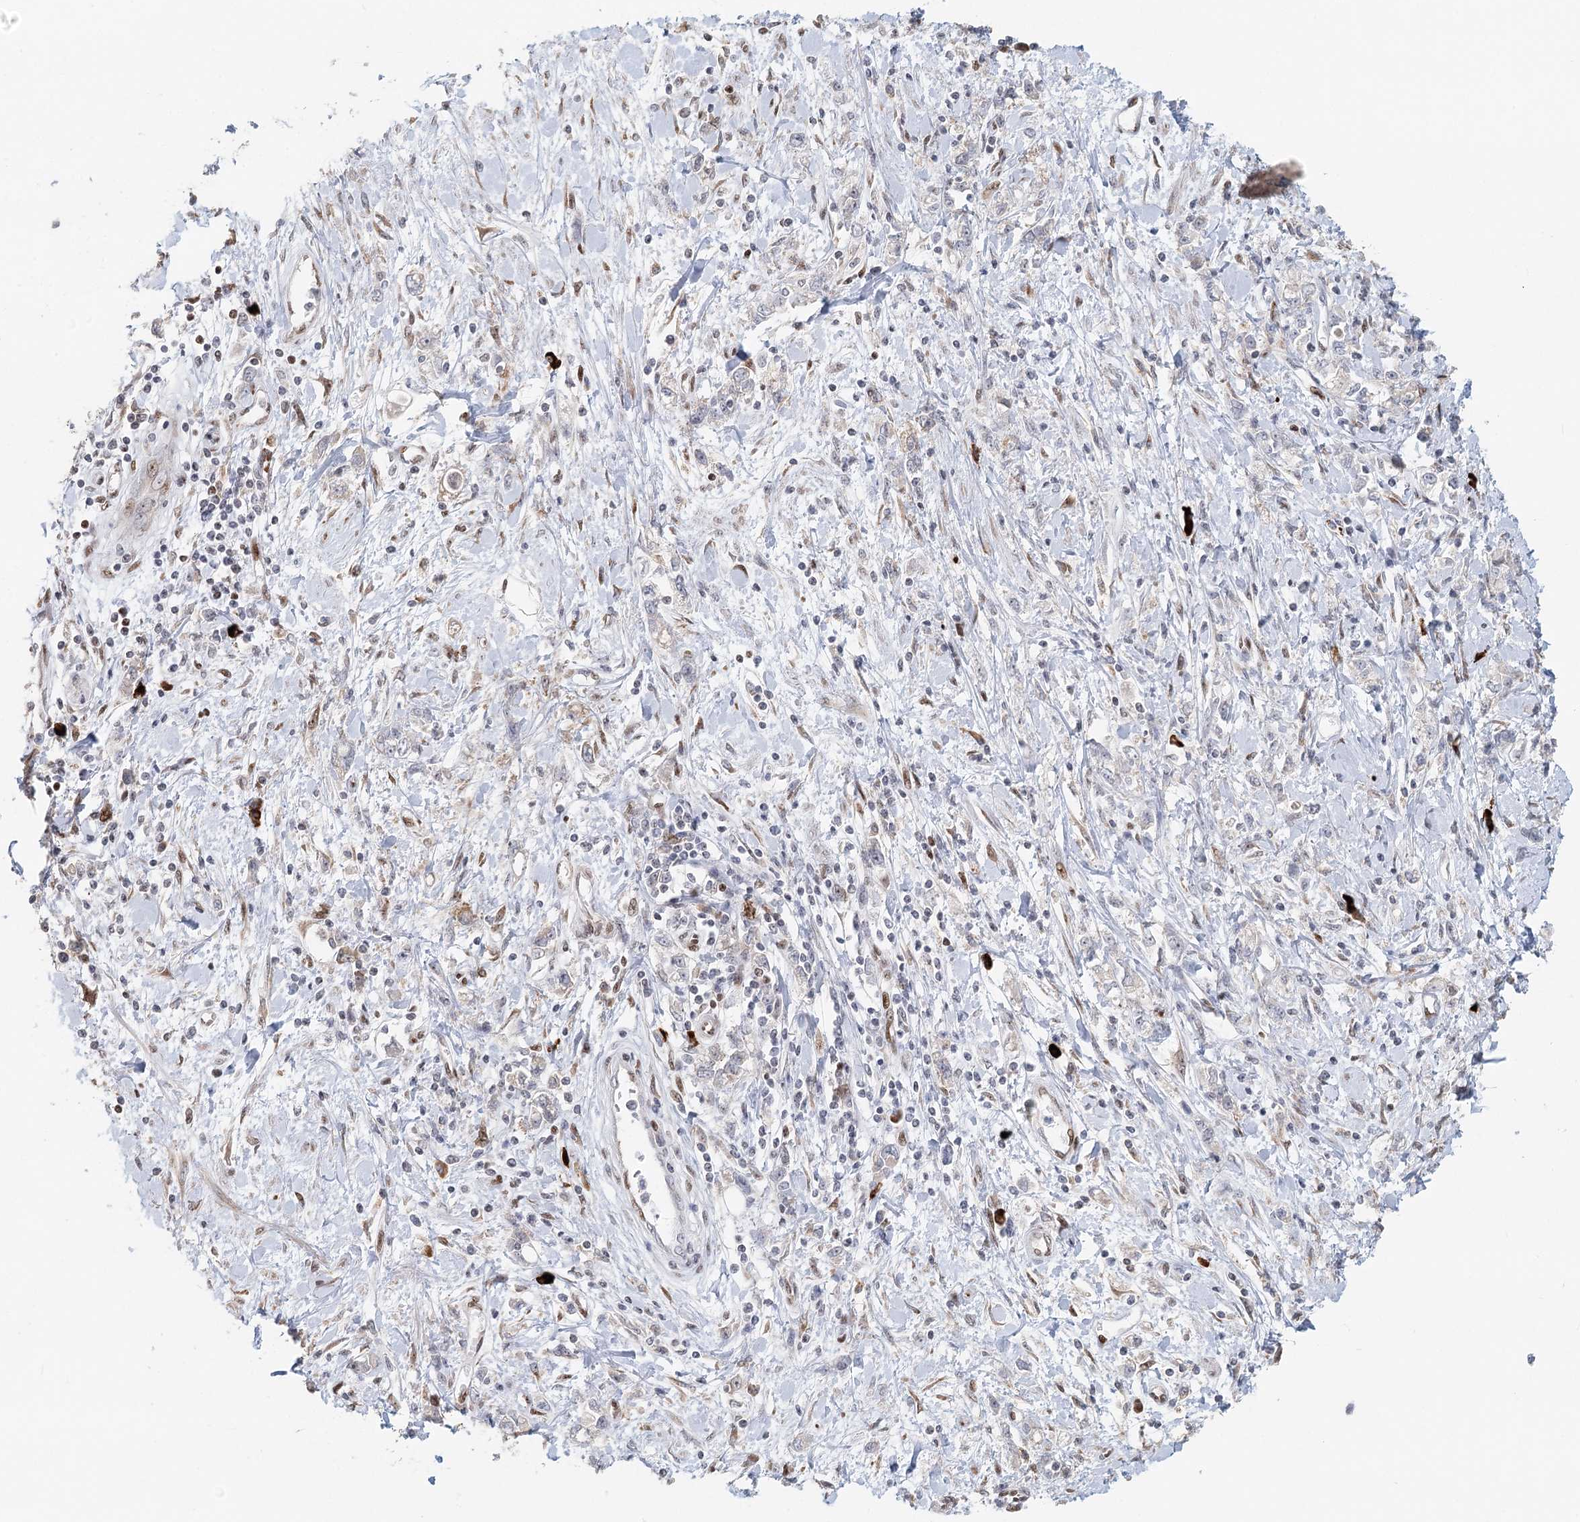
{"staining": {"intensity": "negative", "quantity": "none", "location": "none"}, "tissue": "stomach cancer", "cell_type": "Tumor cells", "image_type": "cancer", "snomed": [{"axis": "morphology", "description": "Adenocarcinoma, NOS"}, {"axis": "topography", "description": "Stomach"}], "caption": "High power microscopy micrograph of an immunohistochemistry (IHC) image of adenocarcinoma (stomach), revealing no significant expression in tumor cells.", "gene": "BNIP5", "patient": {"sex": "female", "age": 76}}